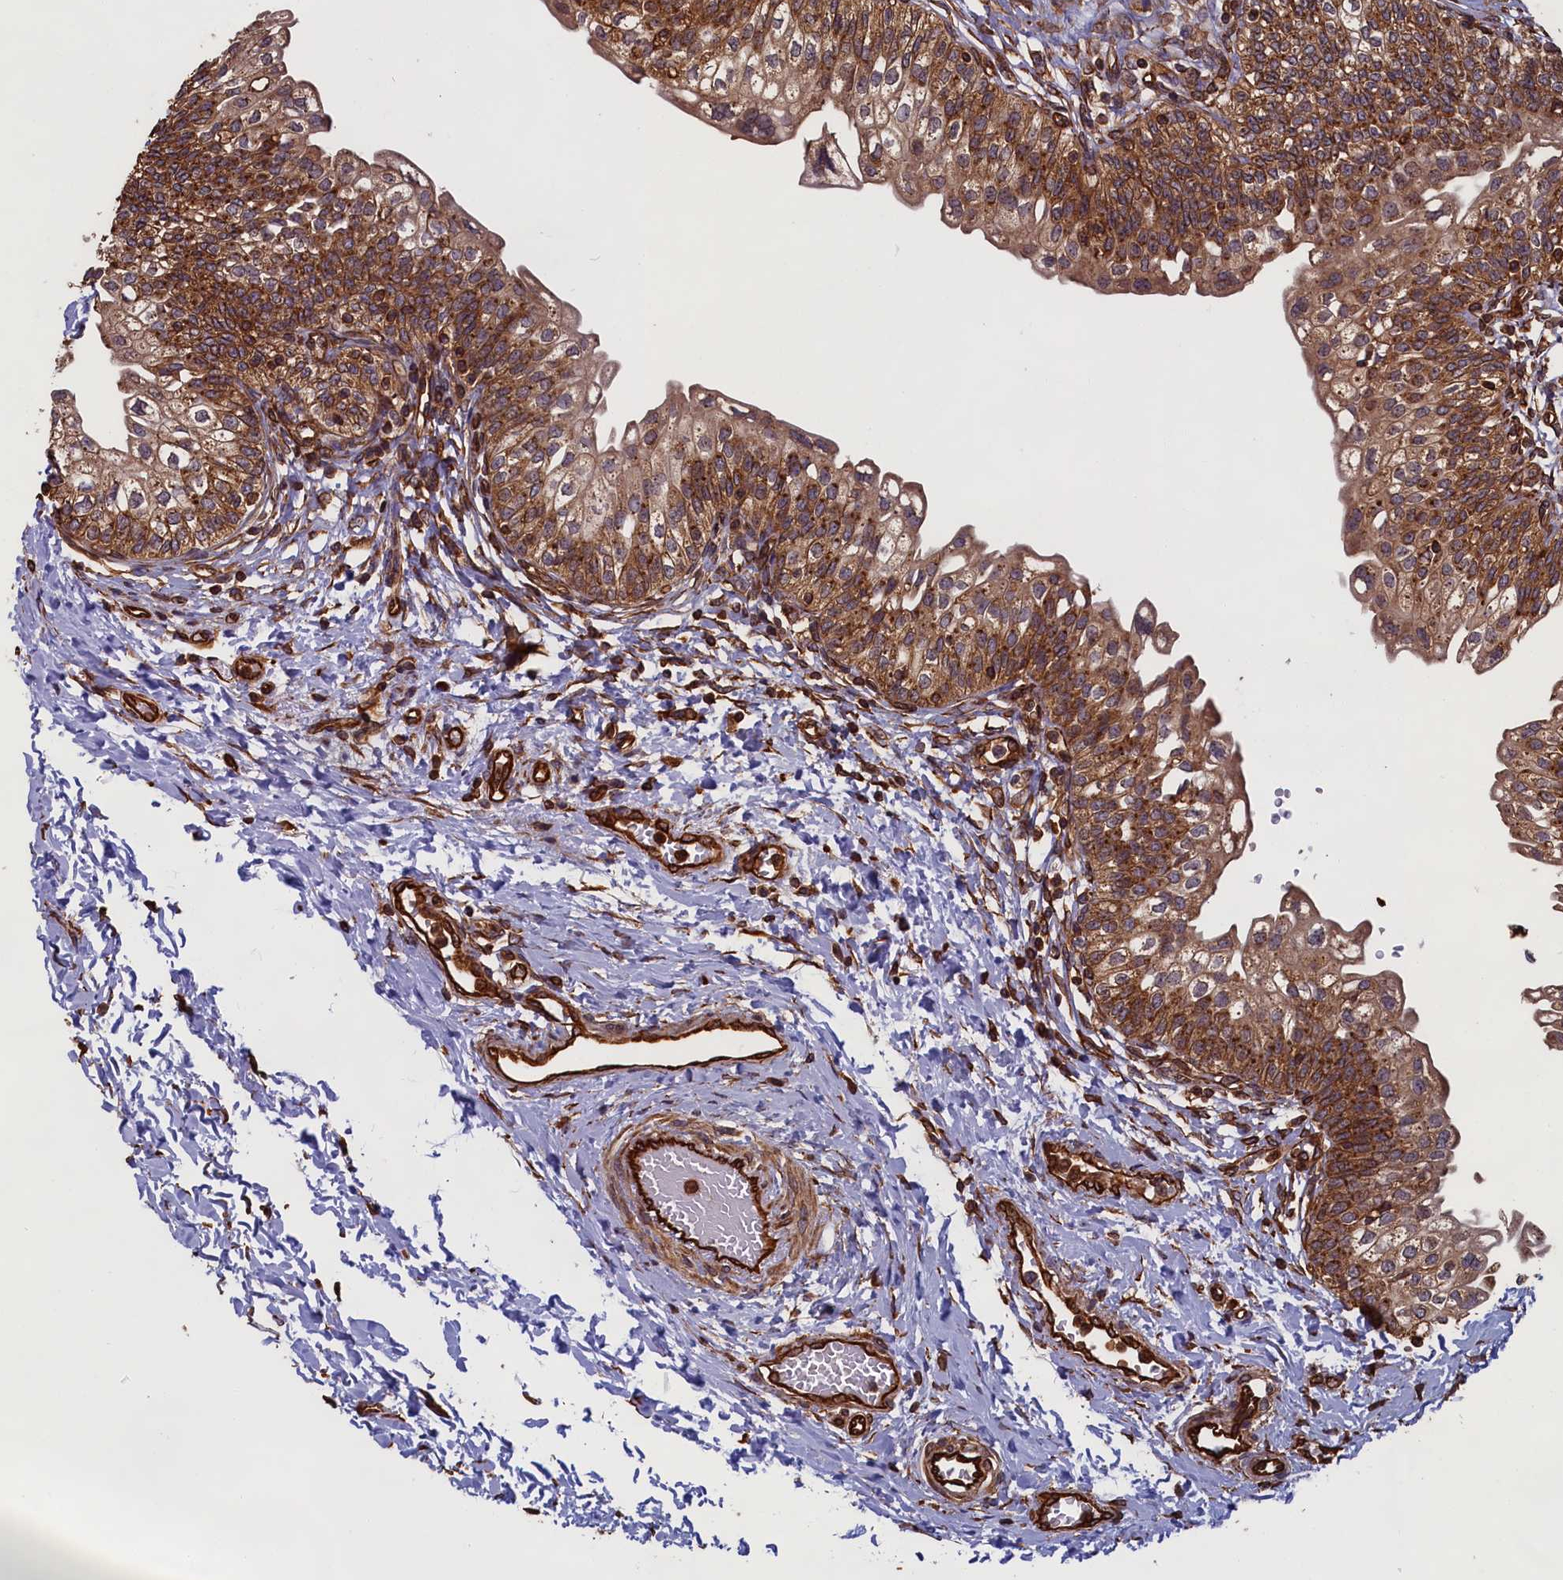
{"staining": {"intensity": "strong", "quantity": ">75%", "location": "cytoplasmic/membranous"}, "tissue": "urinary bladder", "cell_type": "Urothelial cells", "image_type": "normal", "snomed": [{"axis": "morphology", "description": "Normal tissue, NOS"}, {"axis": "topography", "description": "Urinary bladder"}], "caption": "Urinary bladder stained with a brown dye shows strong cytoplasmic/membranous positive expression in approximately >75% of urothelial cells.", "gene": "CCDC124", "patient": {"sex": "male", "age": 55}}